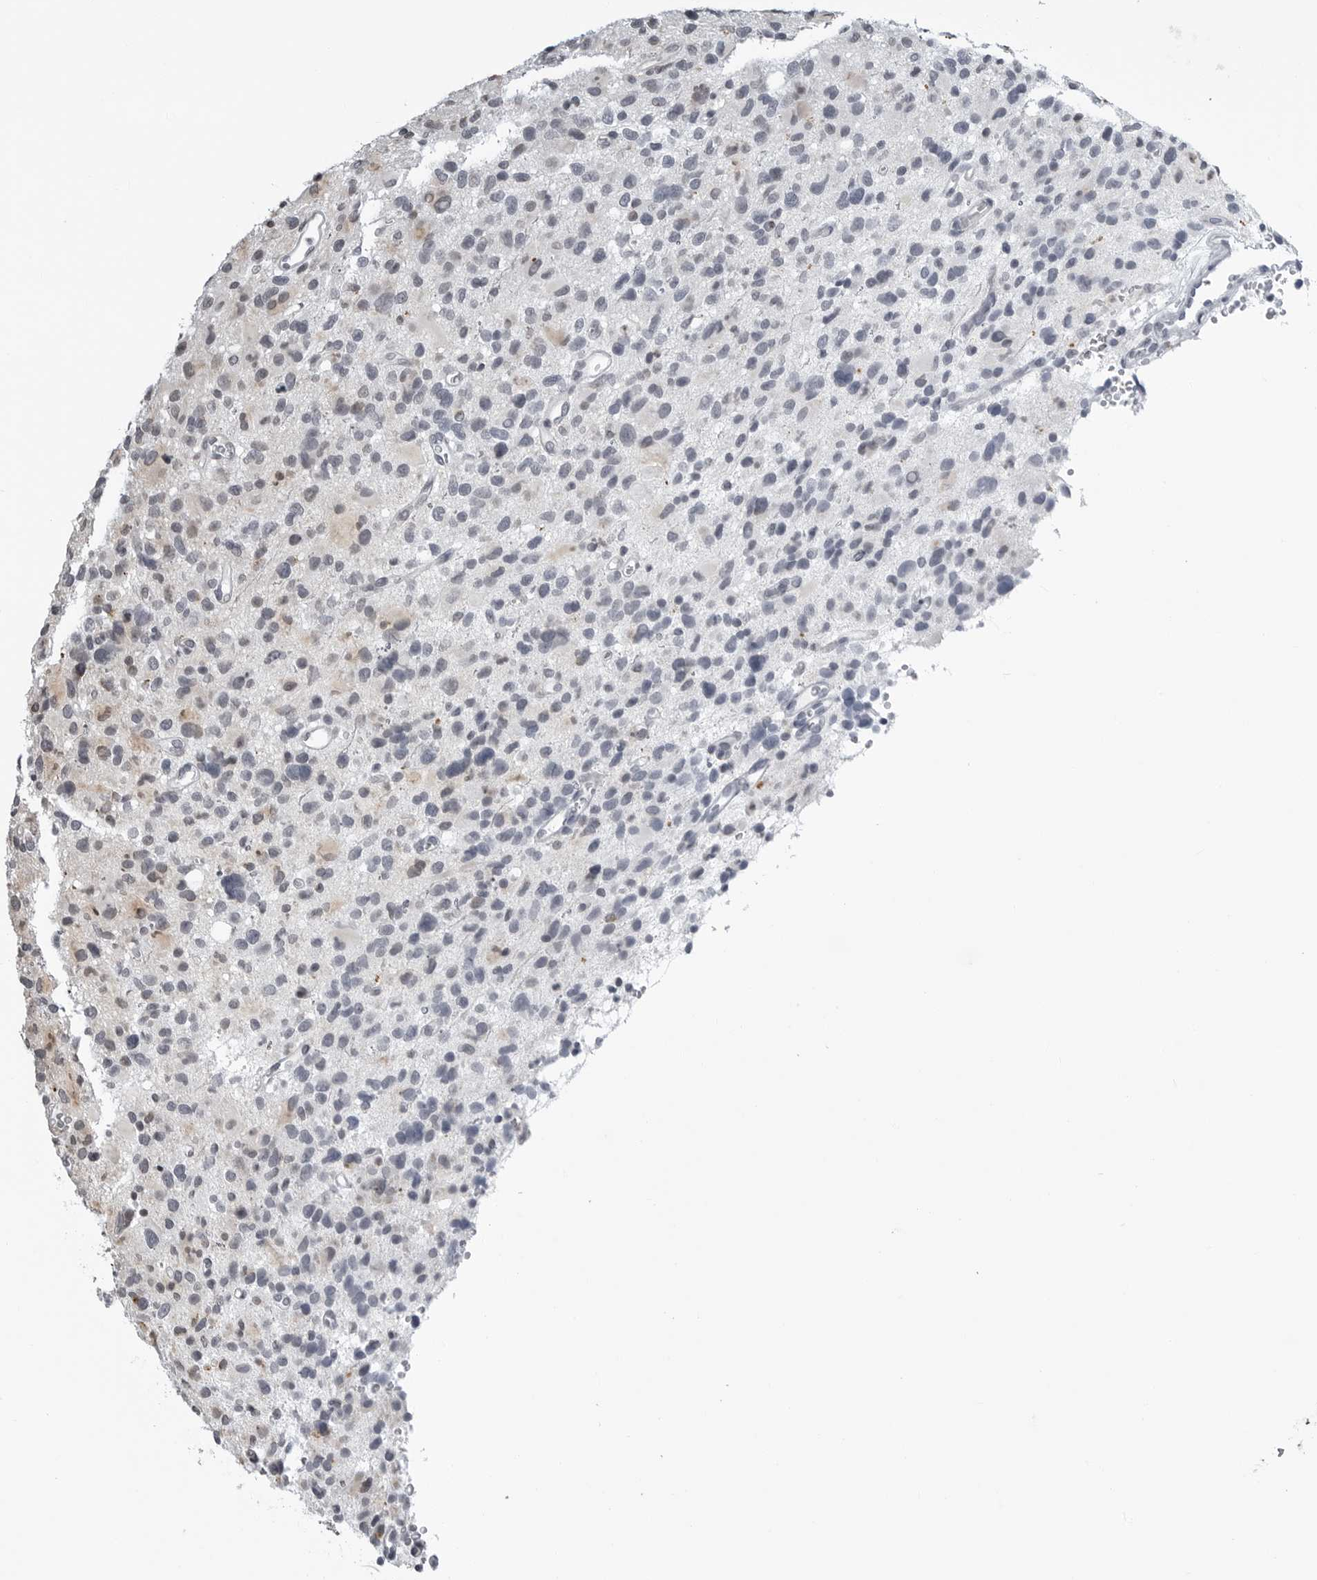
{"staining": {"intensity": "negative", "quantity": "none", "location": "none"}, "tissue": "glioma", "cell_type": "Tumor cells", "image_type": "cancer", "snomed": [{"axis": "morphology", "description": "Glioma, malignant, High grade"}, {"axis": "topography", "description": "Brain"}], "caption": "The immunohistochemistry (IHC) histopathology image has no significant staining in tumor cells of malignant glioma (high-grade) tissue.", "gene": "CXCR5", "patient": {"sex": "male", "age": 48}}